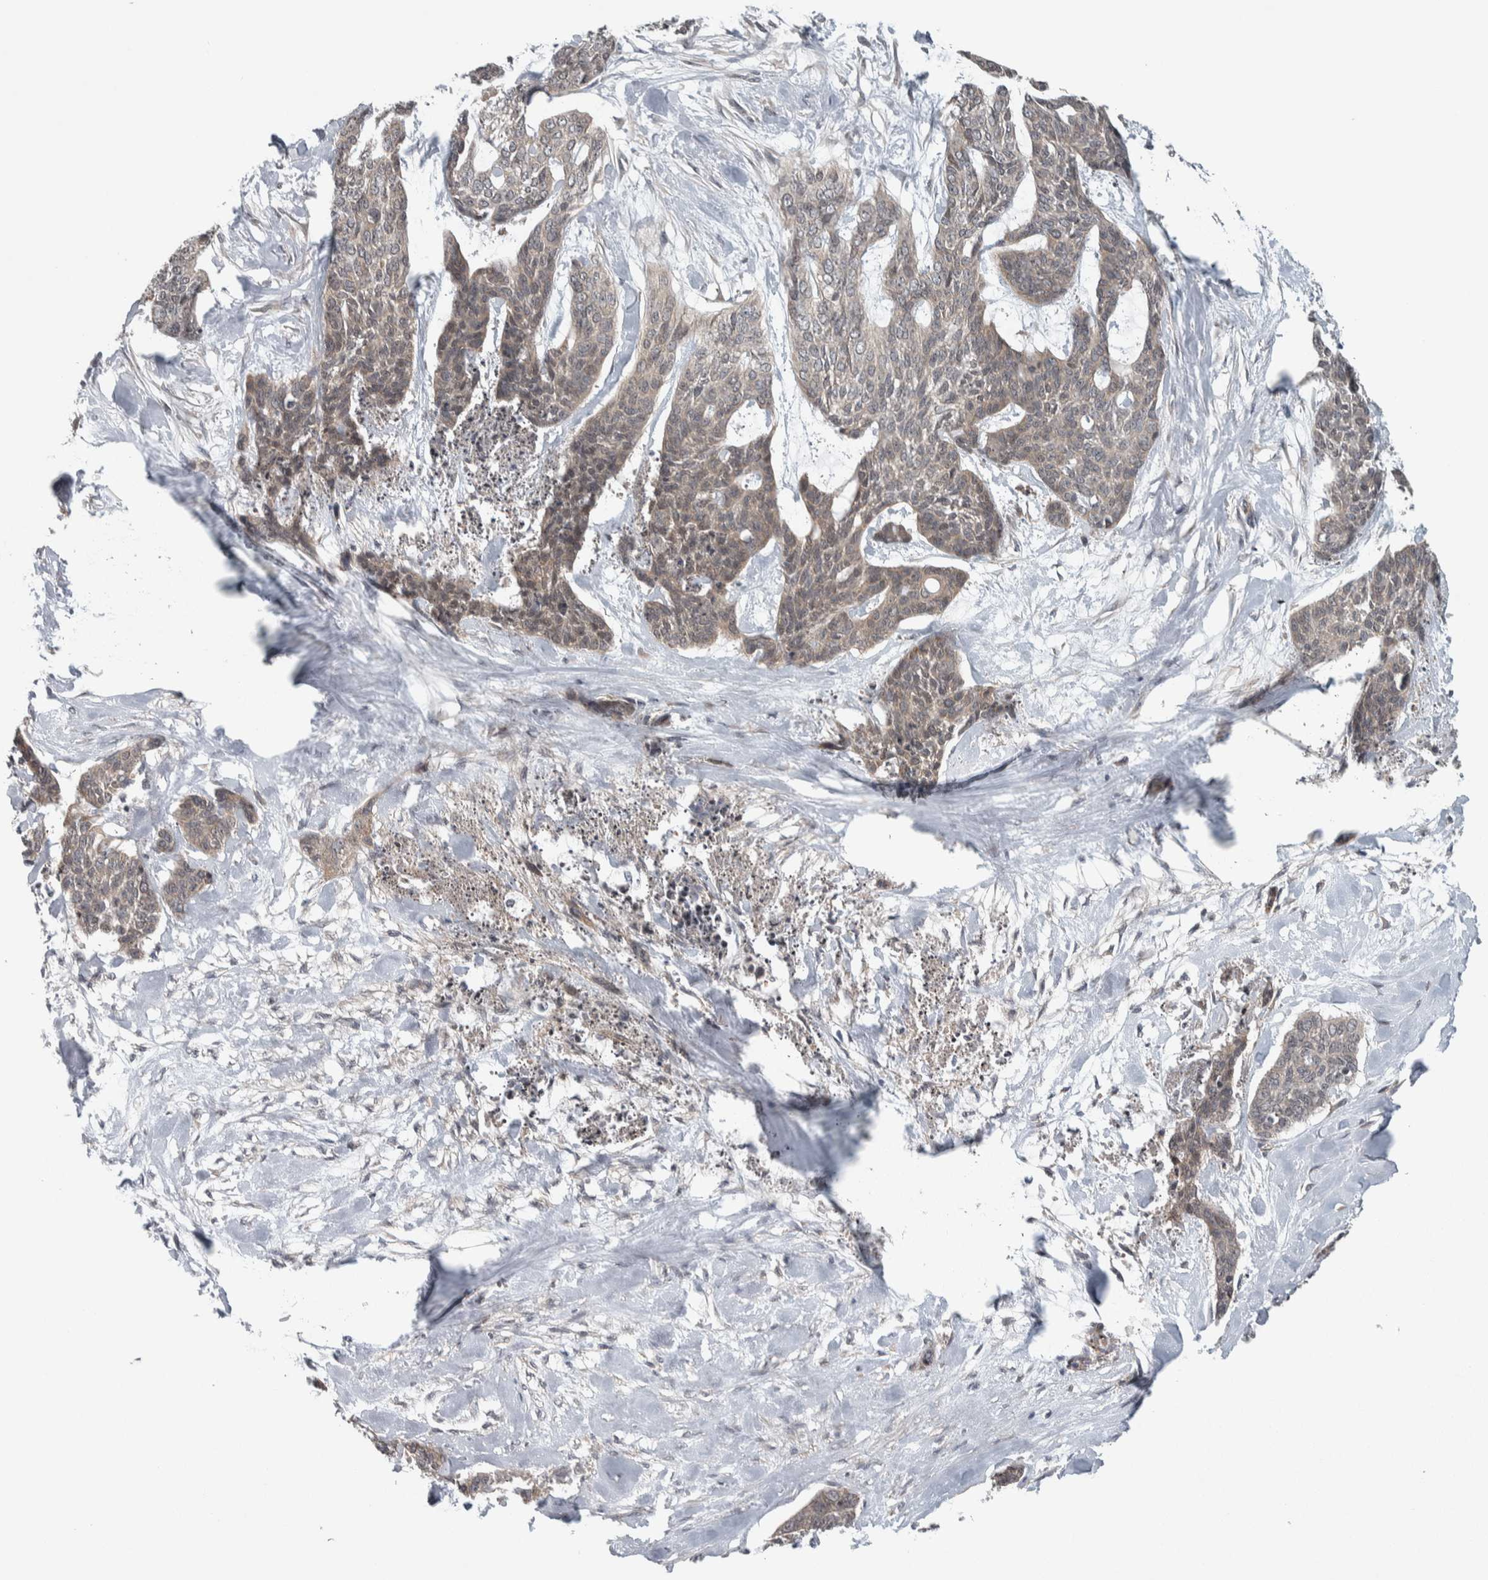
{"staining": {"intensity": "weak", "quantity": ">75%", "location": "cytoplasmic/membranous"}, "tissue": "skin cancer", "cell_type": "Tumor cells", "image_type": "cancer", "snomed": [{"axis": "morphology", "description": "Basal cell carcinoma"}, {"axis": "topography", "description": "Skin"}], "caption": "Human skin cancer stained with a brown dye exhibits weak cytoplasmic/membranous positive staining in approximately >75% of tumor cells.", "gene": "CWC27", "patient": {"sex": "female", "age": 64}}